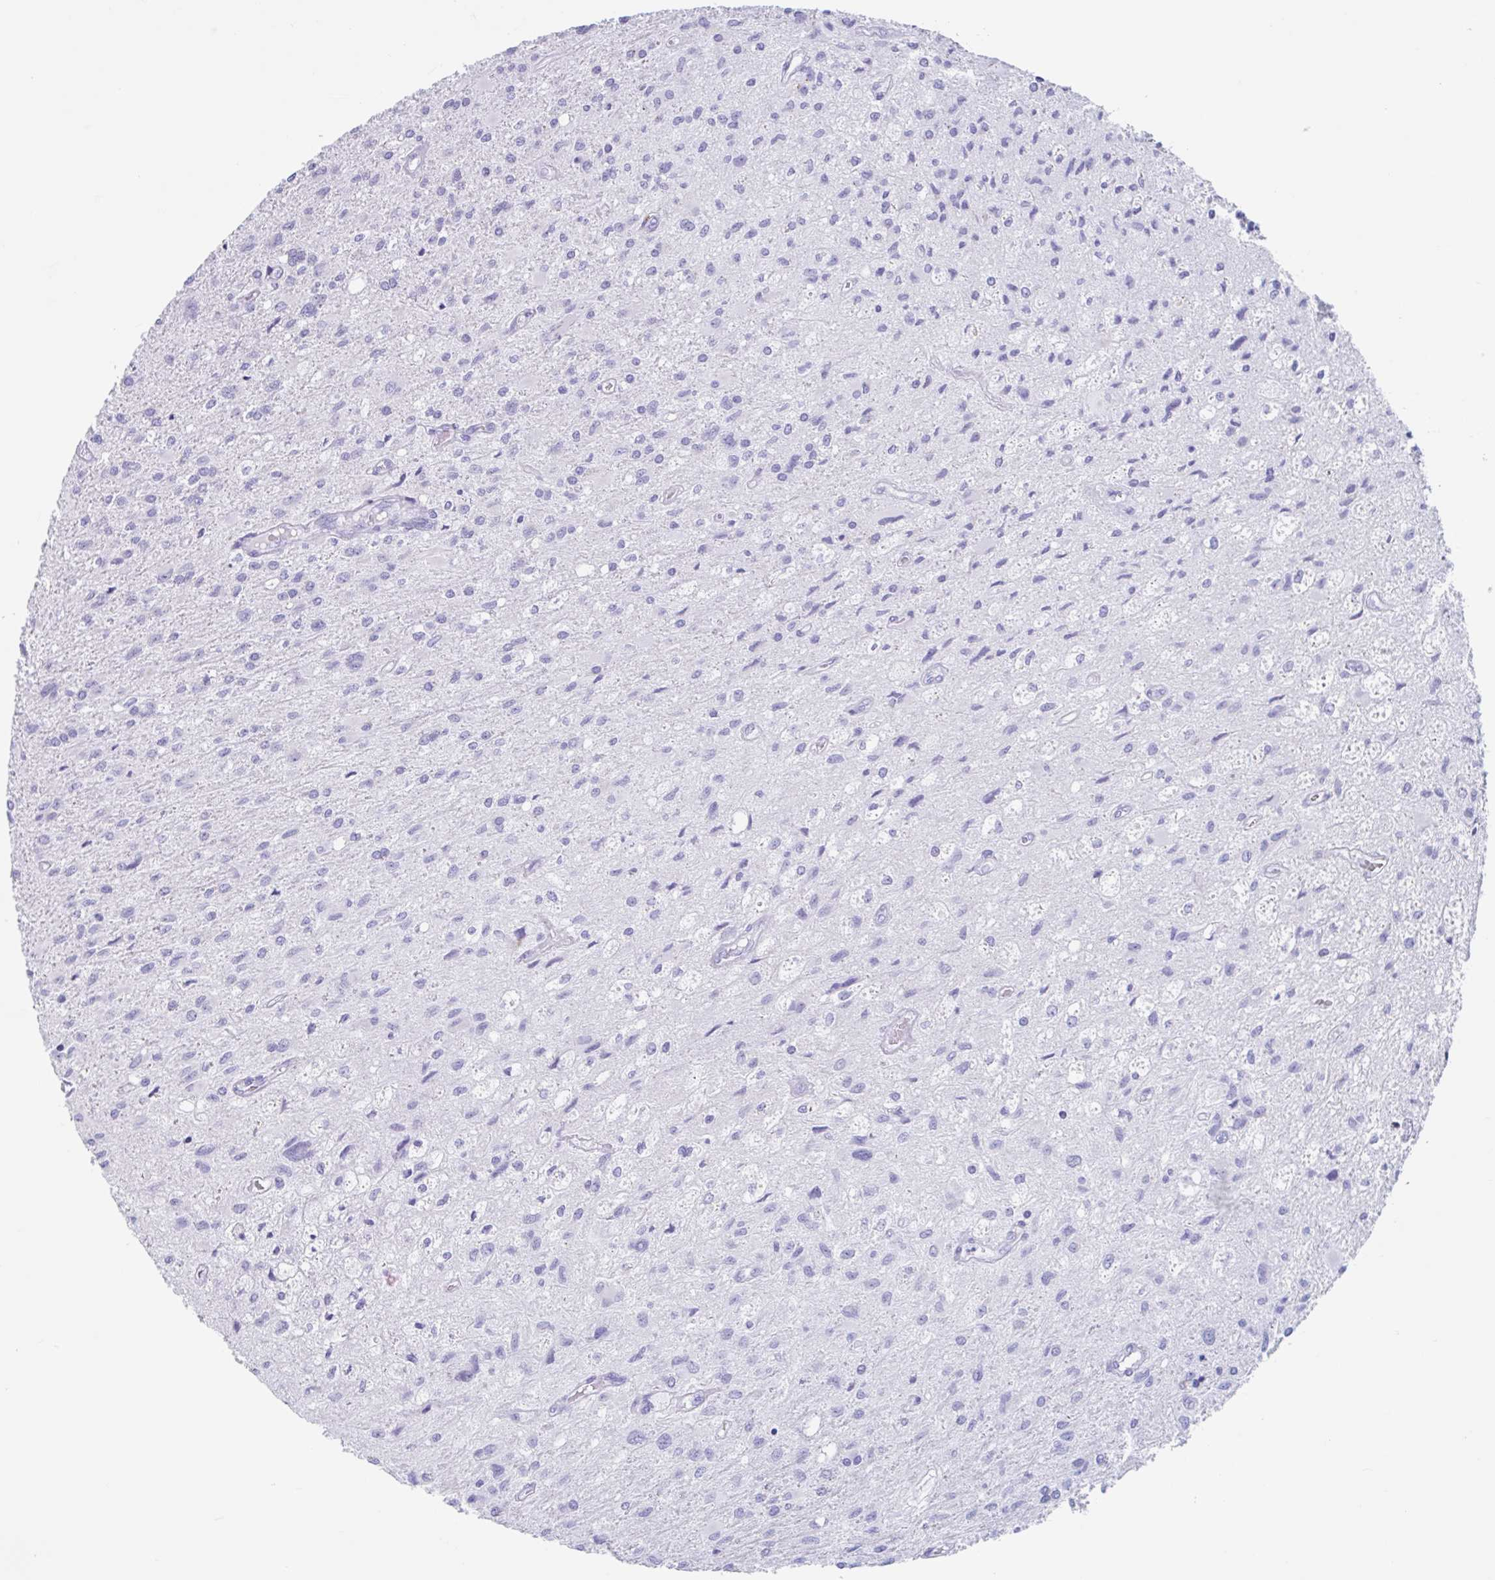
{"staining": {"intensity": "negative", "quantity": "none", "location": "none"}, "tissue": "glioma", "cell_type": "Tumor cells", "image_type": "cancer", "snomed": [{"axis": "morphology", "description": "Glioma, malignant, High grade"}, {"axis": "topography", "description": "Brain"}], "caption": "Immunohistochemistry (IHC) micrograph of malignant glioma (high-grade) stained for a protein (brown), which exhibits no expression in tumor cells.", "gene": "CPTP", "patient": {"sex": "female", "age": 70}}